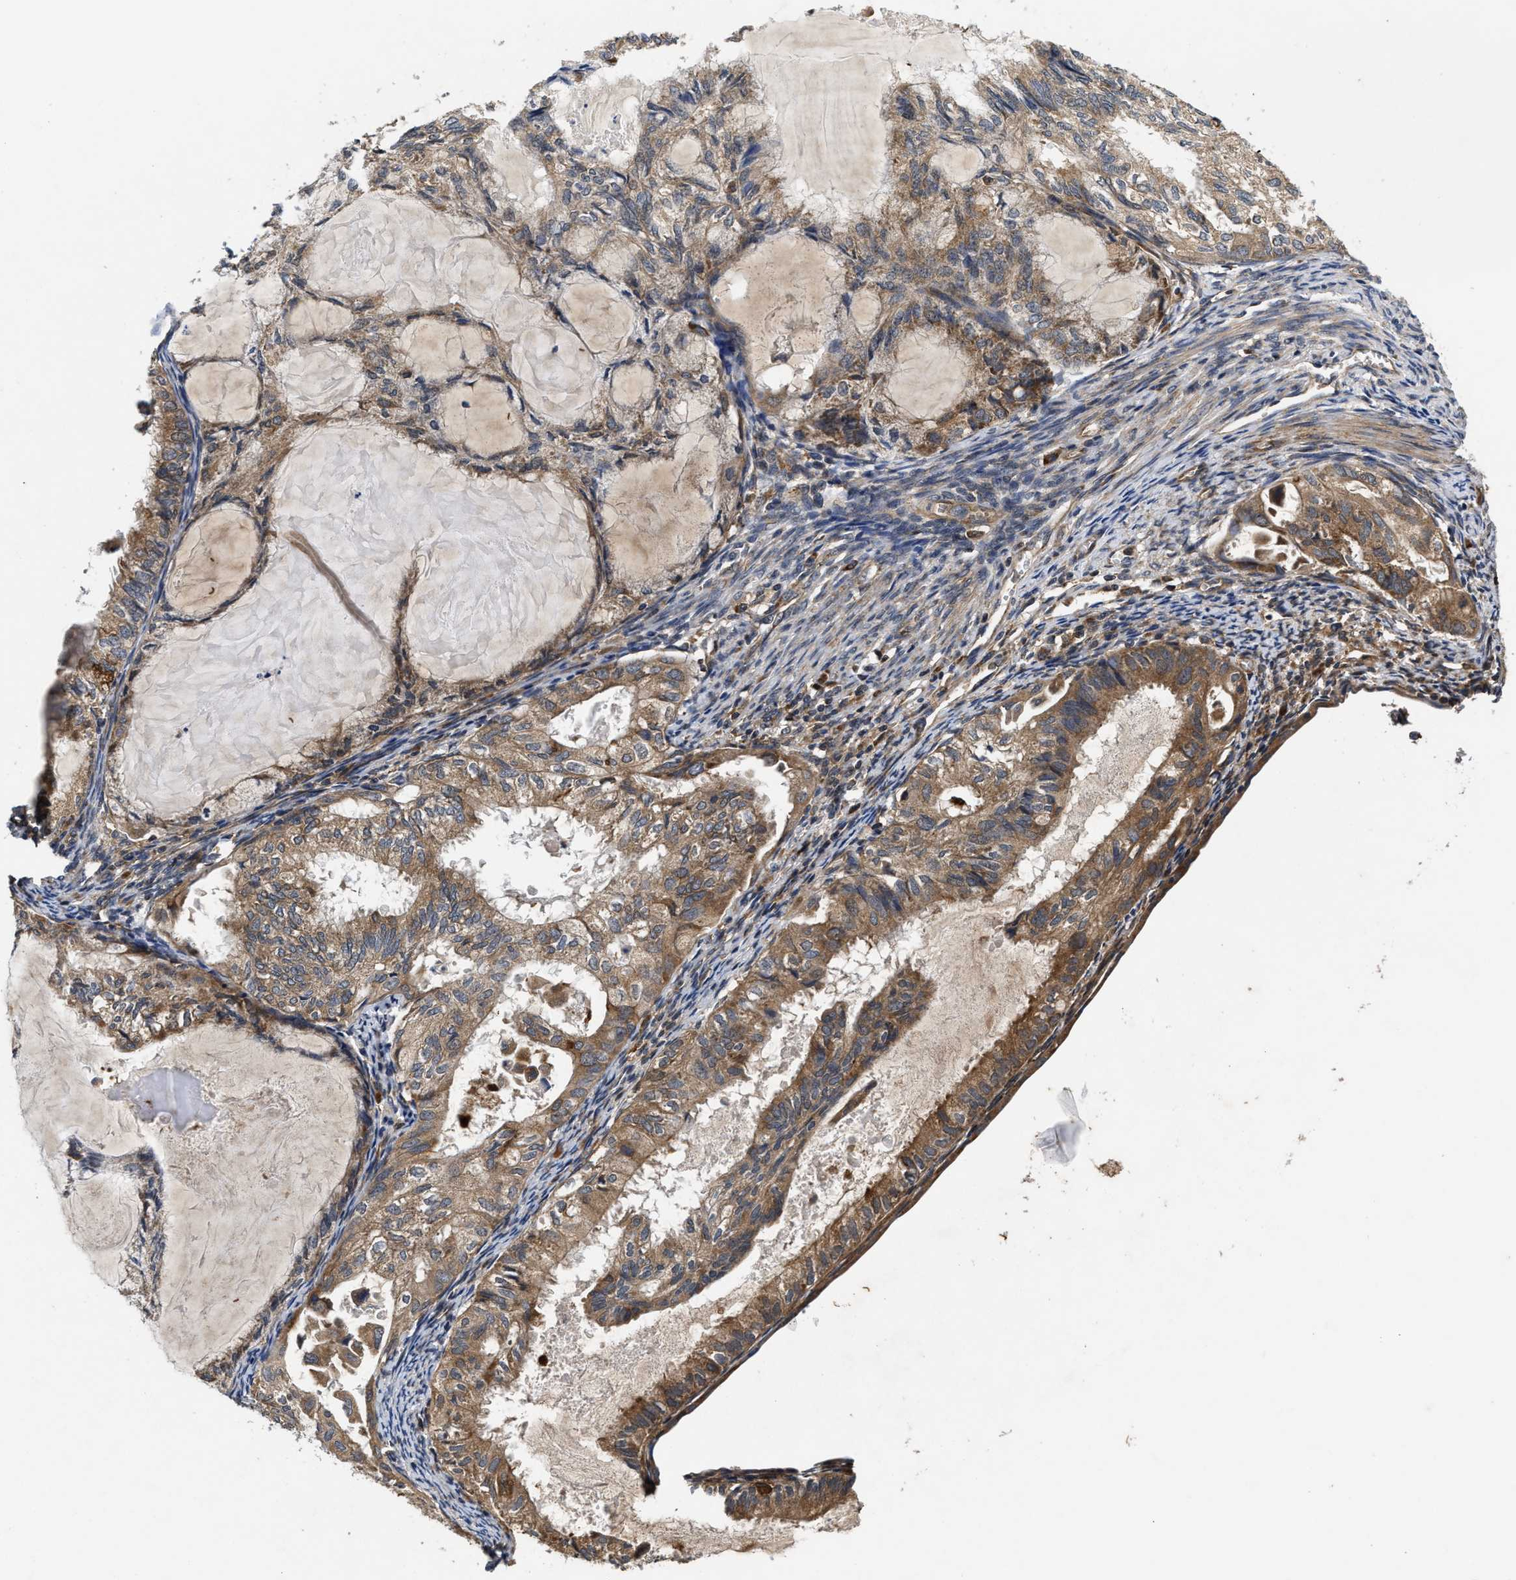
{"staining": {"intensity": "moderate", "quantity": ">75%", "location": "cytoplasmic/membranous"}, "tissue": "cervical cancer", "cell_type": "Tumor cells", "image_type": "cancer", "snomed": [{"axis": "morphology", "description": "Normal tissue, NOS"}, {"axis": "morphology", "description": "Adenocarcinoma, NOS"}, {"axis": "topography", "description": "Cervix"}, {"axis": "topography", "description": "Endometrium"}], "caption": "This photomicrograph shows IHC staining of human adenocarcinoma (cervical), with medium moderate cytoplasmic/membranous staining in about >75% of tumor cells.", "gene": "EFNA4", "patient": {"sex": "female", "age": 86}}